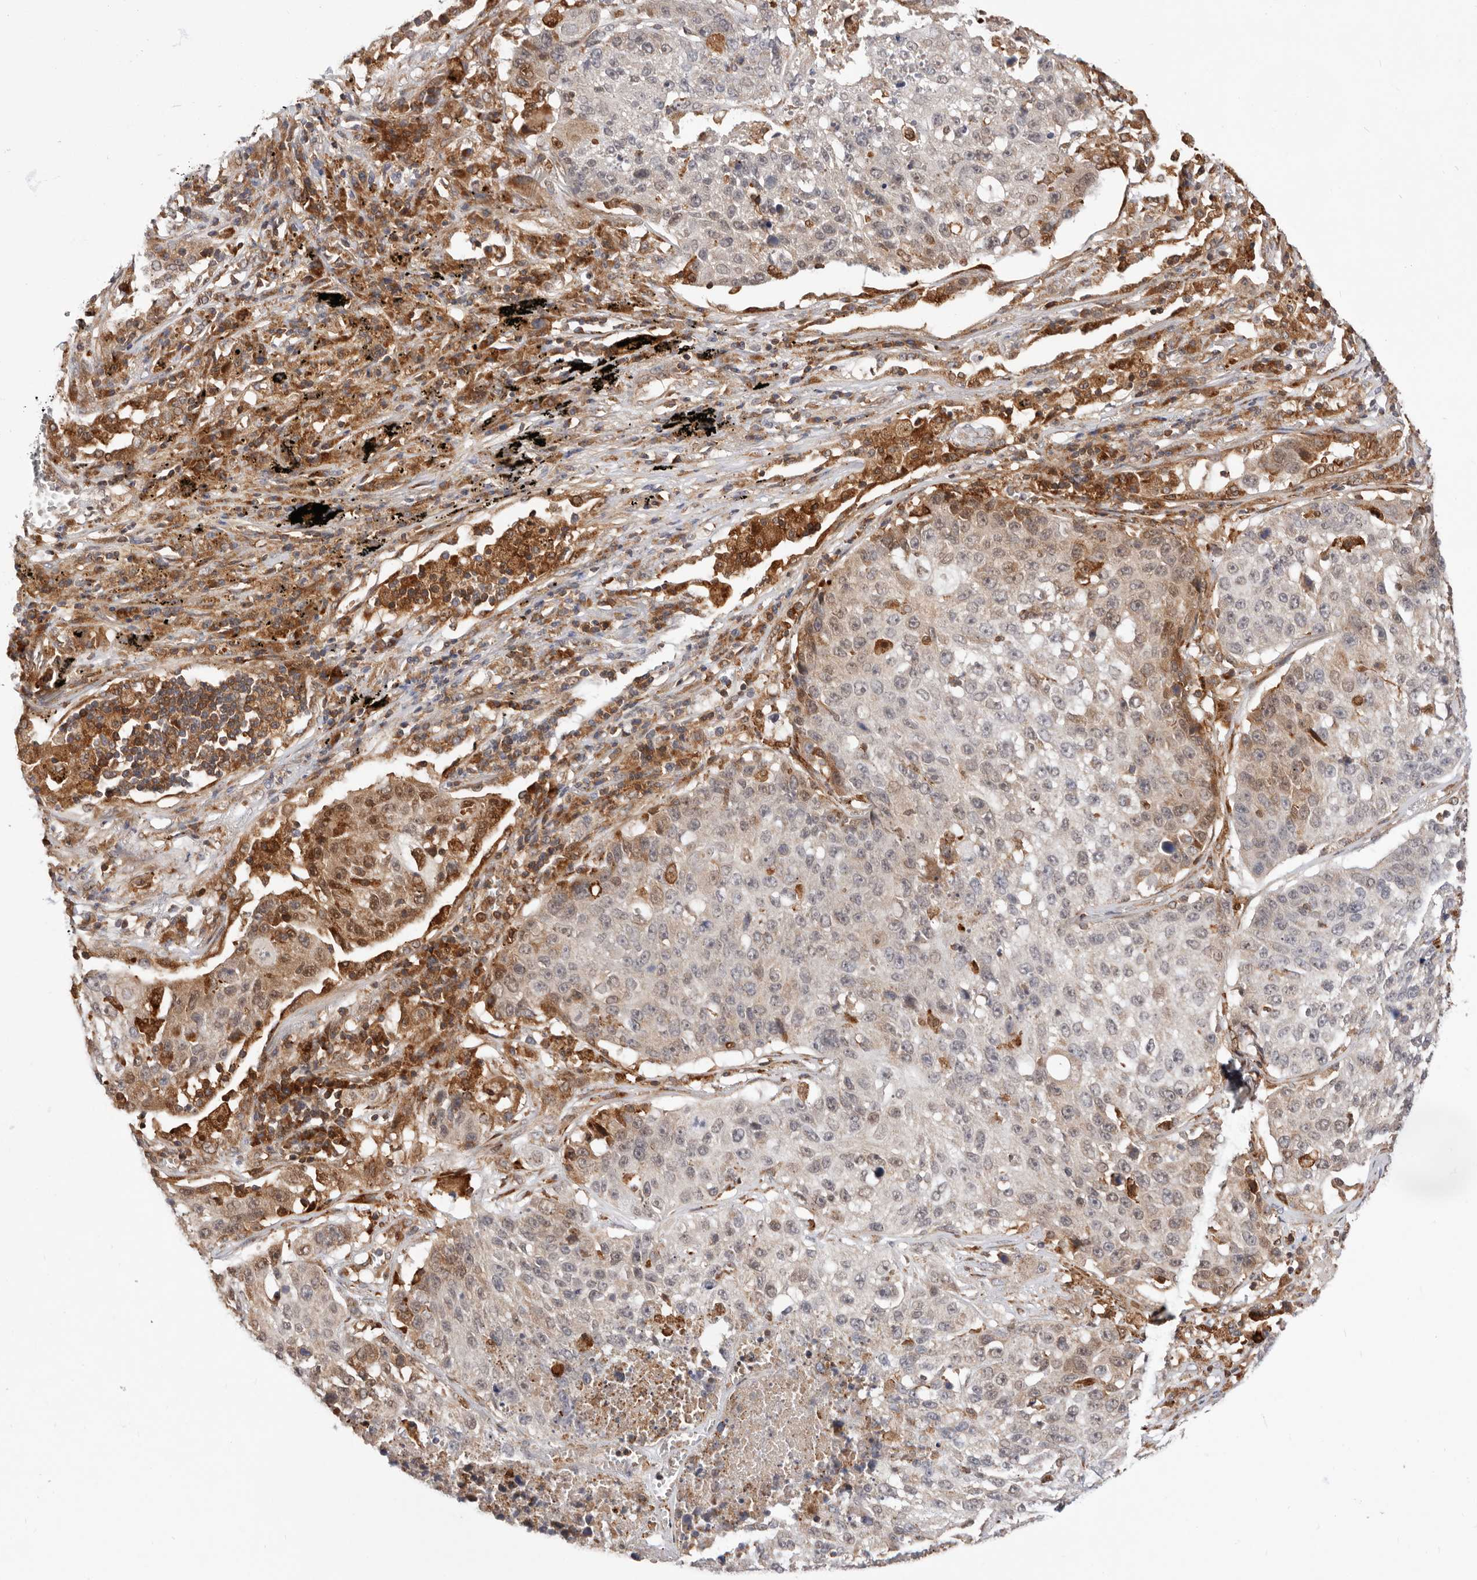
{"staining": {"intensity": "moderate", "quantity": "<25%", "location": "cytoplasmic/membranous"}, "tissue": "lung cancer", "cell_type": "Tumor cells", "image_type": "cancer", "snomed": [{"axis": "morphology", "description": "Squamous cell carcinoma, NOS"}, {"axis": "topography", "description": "Lung"}], "caption": "A low amount of moderate cytoplasmic/membranous positivity is seen in approximately <25% of tumor cells in lung squamous cell carcinoma tissue. (DAB IHC, brown staining for protein, blue staining for nuclei).", "gene": "RNF213", "patient": {"sex": "male", "age": 61}}